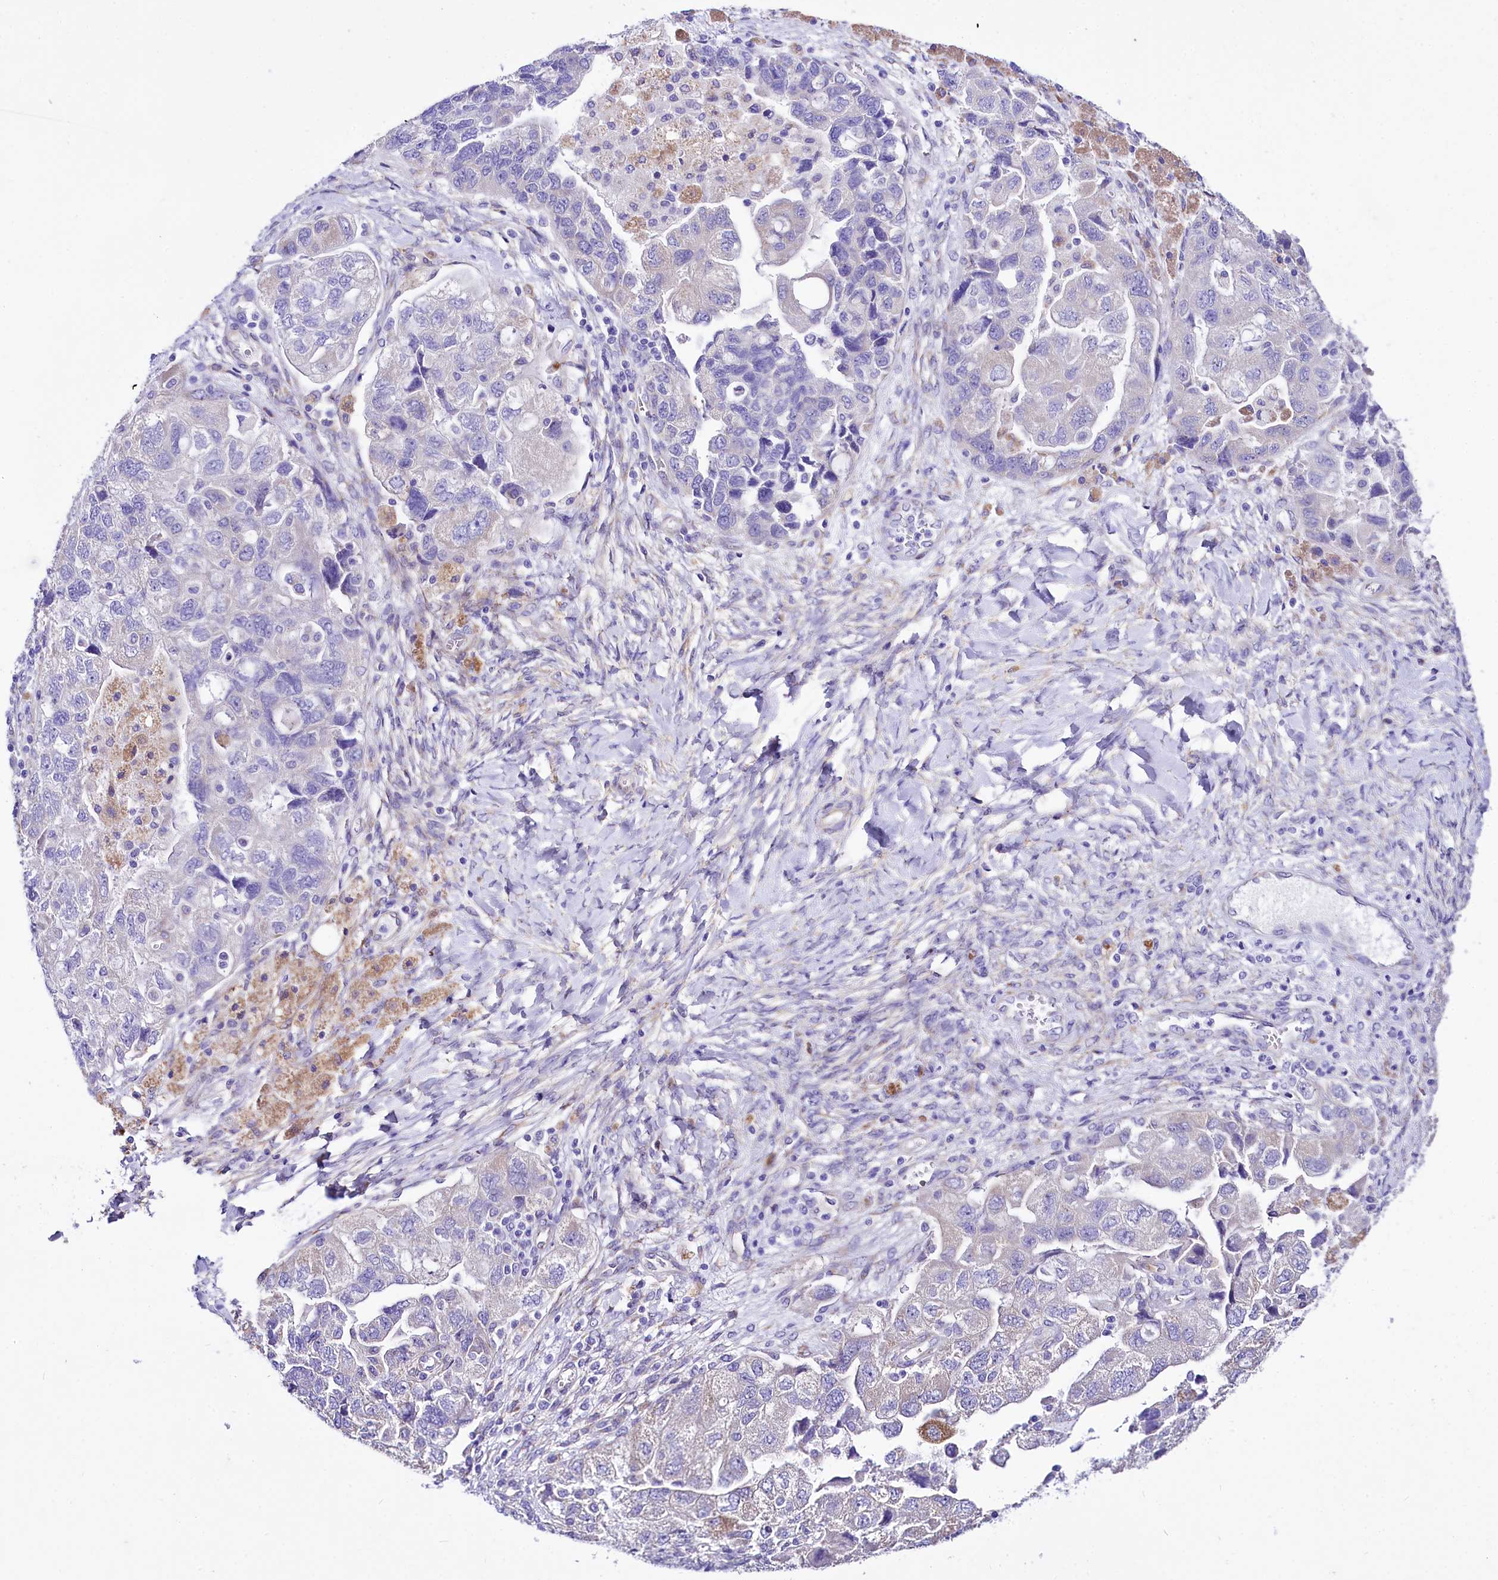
{"staining": {"intensity": "negative", "quantity": "none", "location": "none"}, "tissue": "ovarian cancer", "cell_type": "Tumor cells", "image_type": "cancer", "snomed": [{"axis": "morphology", "description": "Carcinoma, NOS"}, {"axis": "morphology", "description": "Cystadenocarcinoma, serous, NOS"}, {"axis": "topography", "description": "Ovary"}], "caption": "Tumor cells are negative for brown protein staining in ovarian cancer (serous cystadenocarcinoma).", "gene": "A2ML1", "patient": {"sex": "female", "age": 69}}